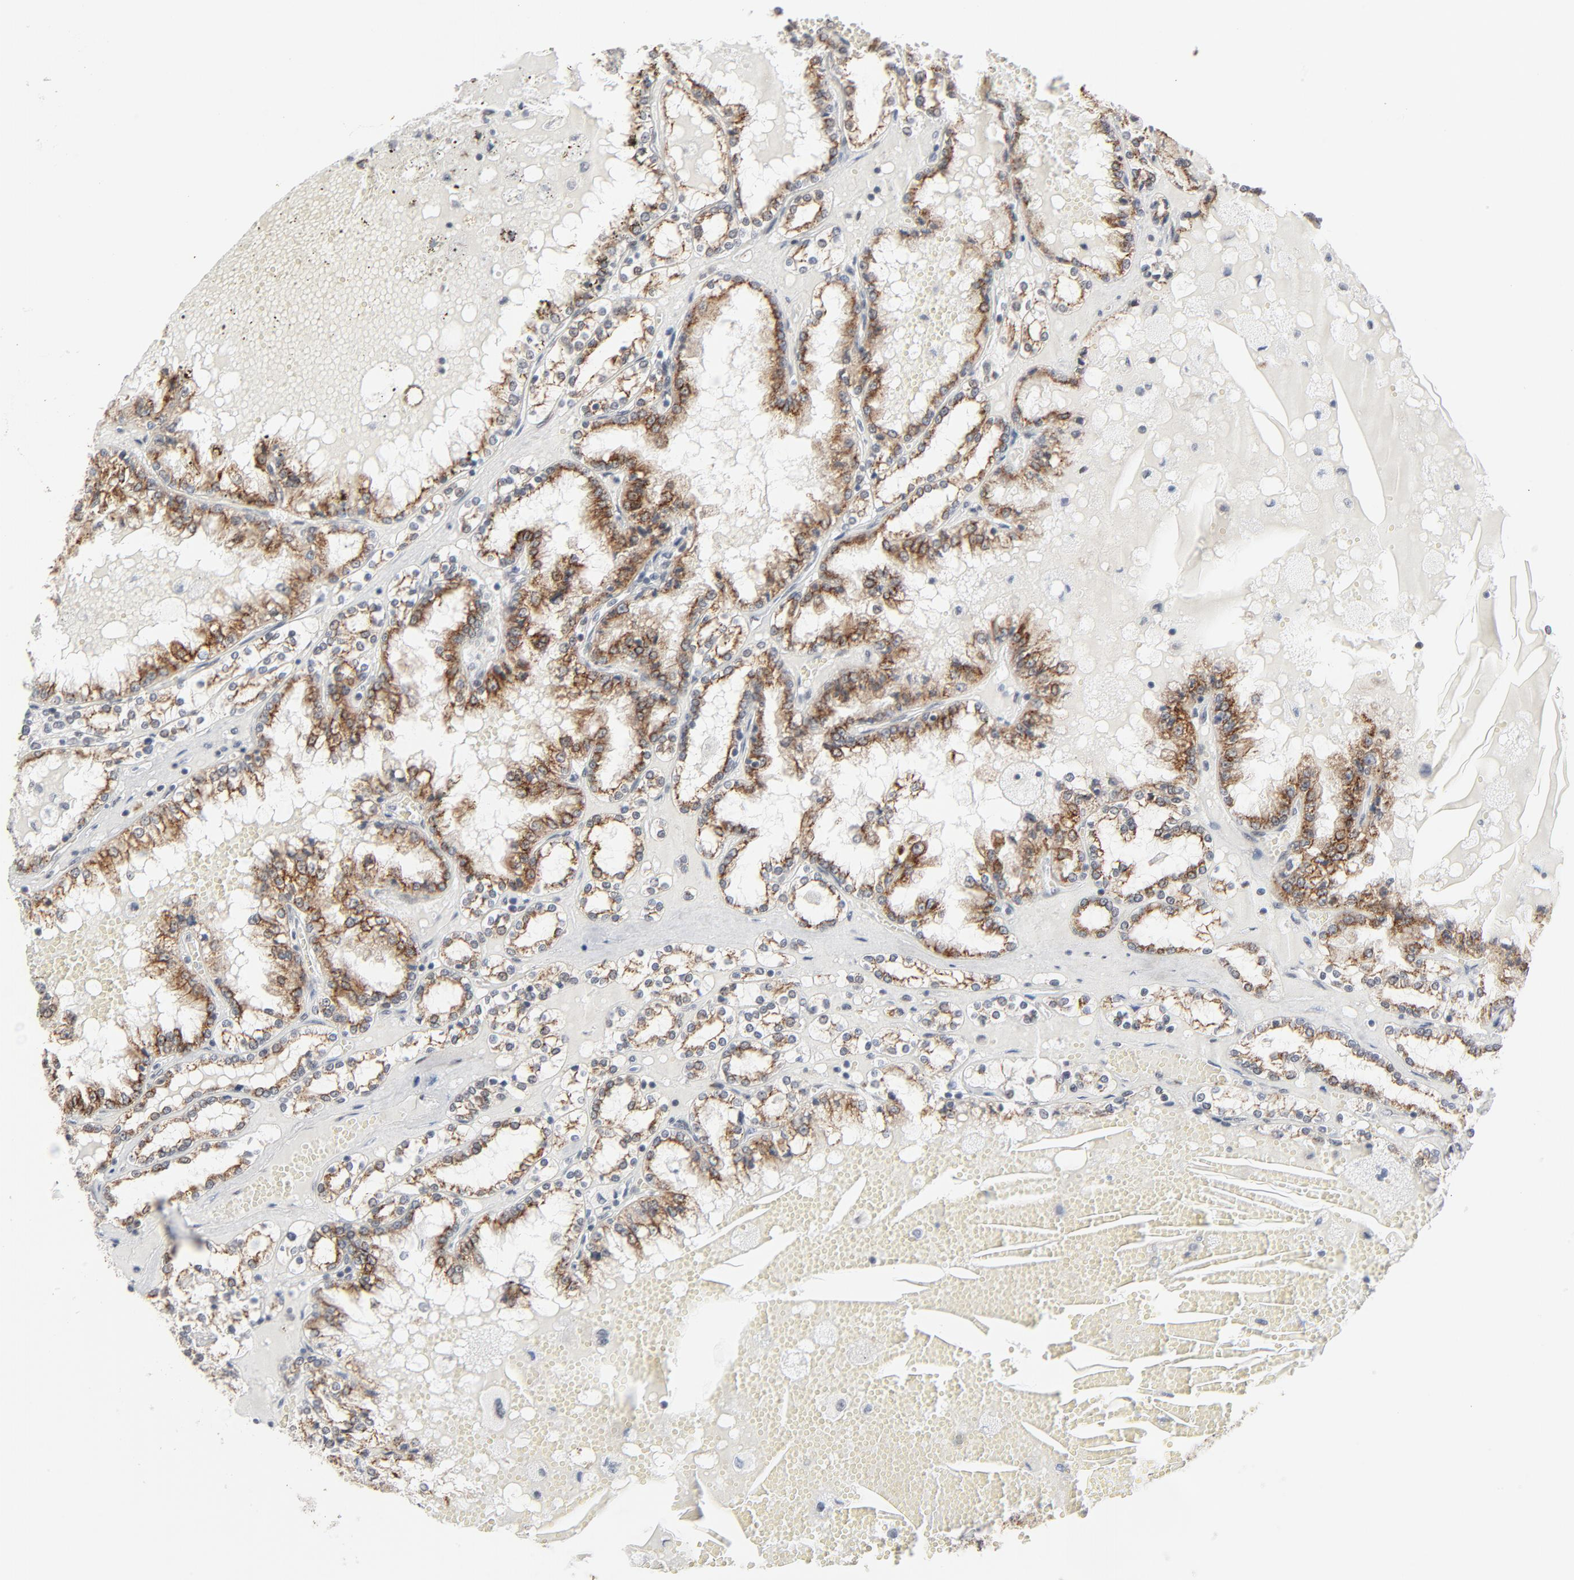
{"staining": {"intensity": "moderate", "quantity": ">75%", "location": "cytoplasmic/membranous"}, "tissue": "renal cancer", "cell_type": "Tumor cells", "image_type": "cancer", "snomed": [{"axis": "morphology", "description": "Adenocarcinoma, NOS"}, {"axis": "topography", "description": "Kidney"}], "caption": "Brown immunohistochemical staining in human renal adenocarcinoma shows moderate cytoplasmic/membranous staining in approximately >75% of tumor cells. (DAB IHC, brown staining for protein, blue staining for nuclei).", "gene": "ITPR3", "patient": {"sex": "female", "age": 56}}